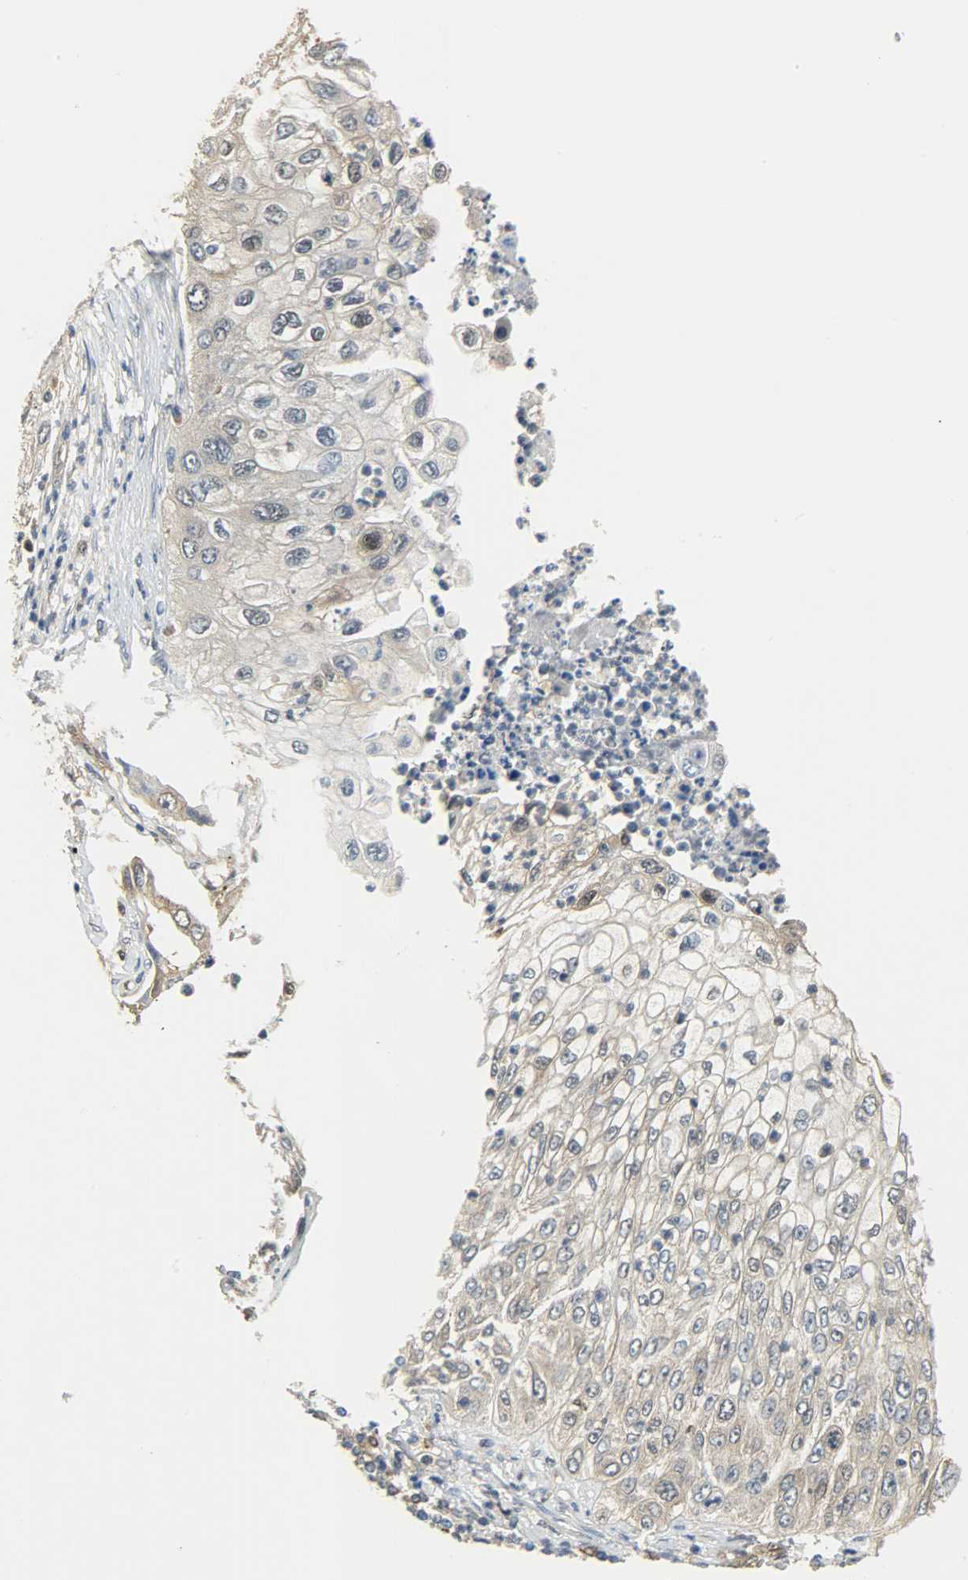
{"staining": {"intensity": "weak", "quantity": ">75%", "location": "cytoplasmic/membranous,nuclear"}, "tissue": "lung cancer", "cell_type": "Tumor cells", "image_type": "cancer", "snomed": [{"axis": "morphology", "description": "Inflammation, NOS"}, {"axis": "morphology", "description": "Squamous cell carcinoma, NOS"}, {"axis": "topography", "description": "Lymph node"}, {"axis": "topography", "description": "Soft tissue"}, {"axis": "topography", "description": "Lung"}], "caption": "Lung cancer was stained to show a protein in brown. There is low levels of weak cytoplasmic/membranous and nuclear positivity in approximately >75% of tumor cells.", "gene": "EIF4EBP1", "patient": {"sex": "male", "age": 66}}